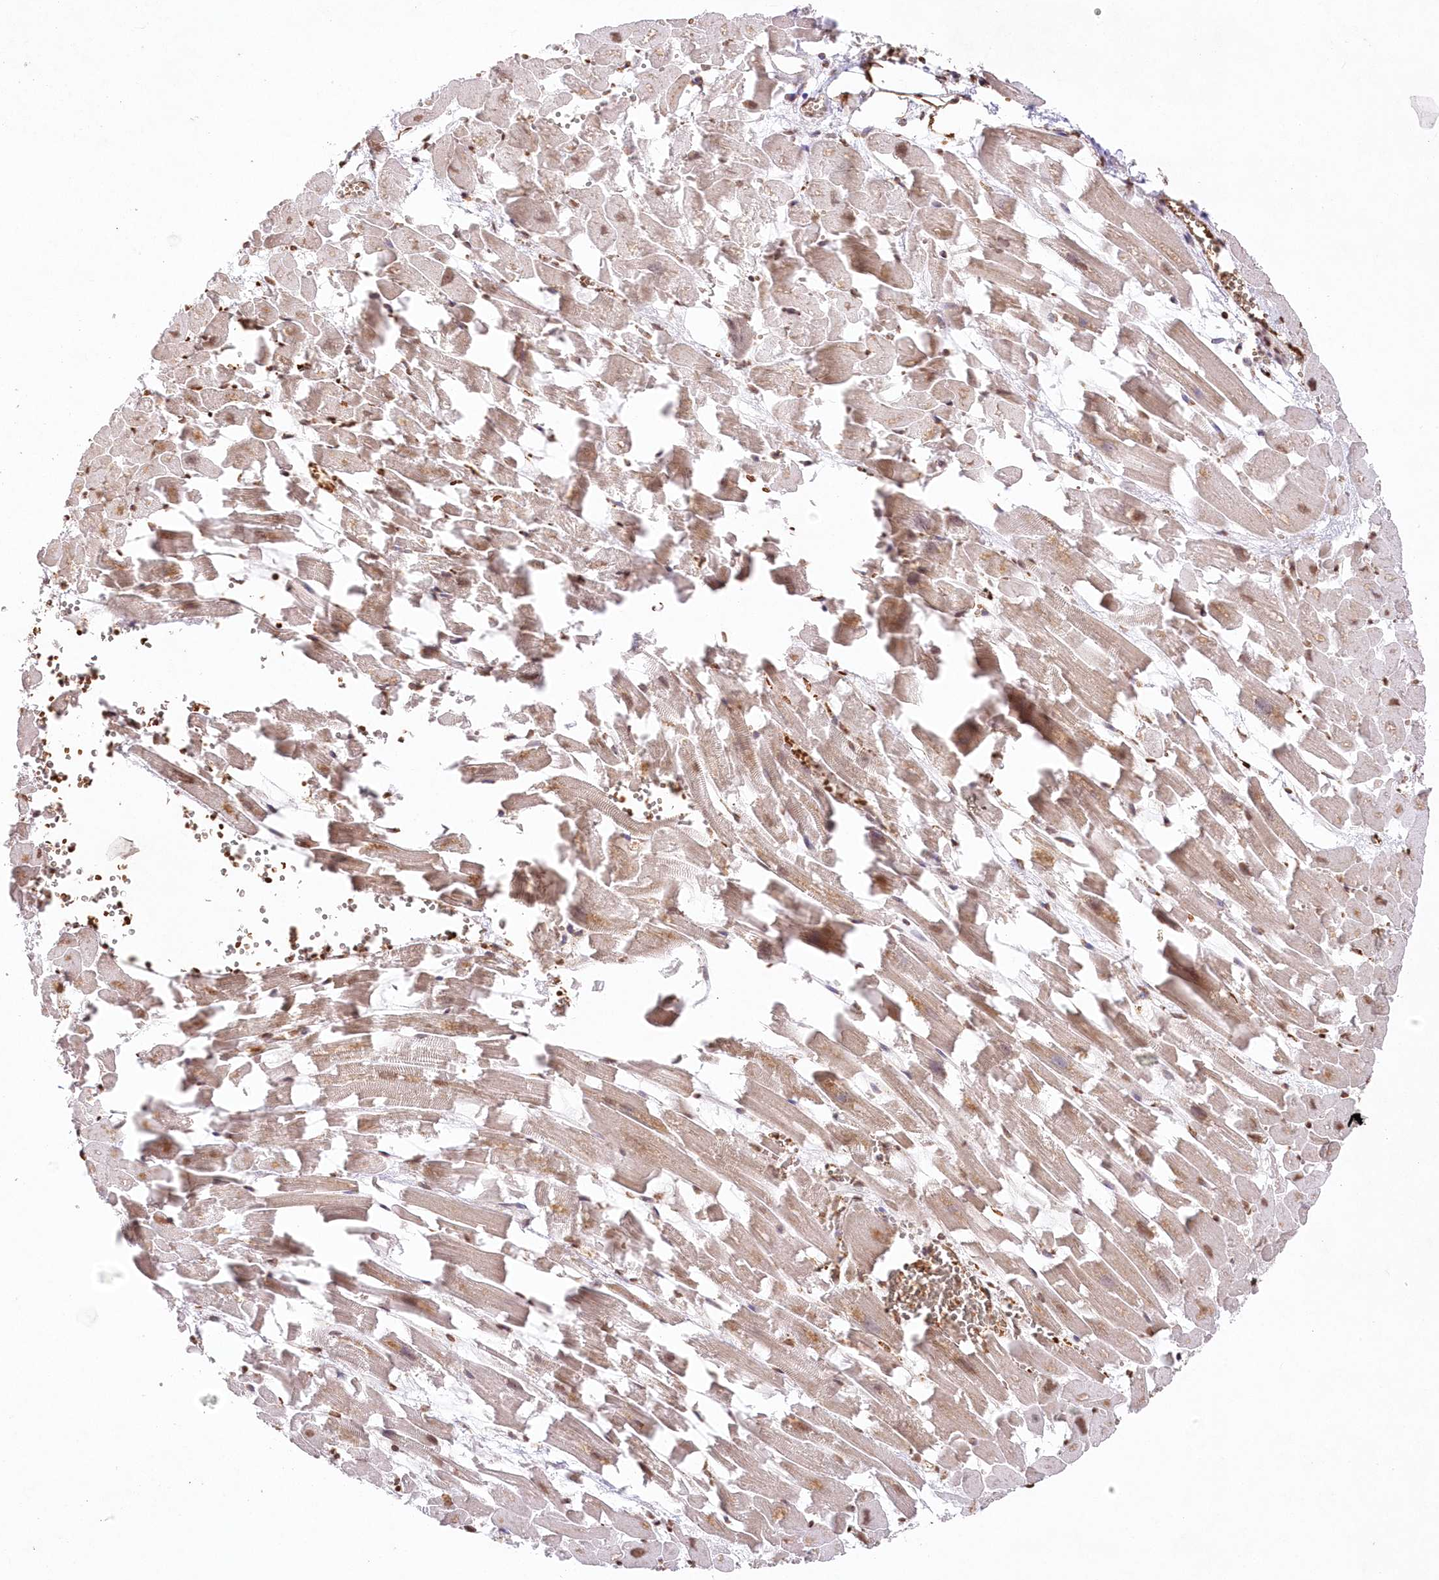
{"staining": {"intensity": "moderate", "quantity": "25%-75%", "location": "cytoplasmic/membranous,nuclear"}, "tissue": "heart muscle", "cell_type": "Cardiomyocytes", "image_type": "normal", "snomed": [{"axis": "morphology", "description": "Normal tissue, NOS"}, {"axis": "topography", "description": "Heart"}], "caption": "IHC of unremarkable human heart muscle demonstrates medium levels of moderate cytoplasmic/membranous,nuclear positivity in approximately 25%-75% of cardiomyocytes.", "gene": "ENSG00000275740", "patient": {"sex": "female", "age": 64}}